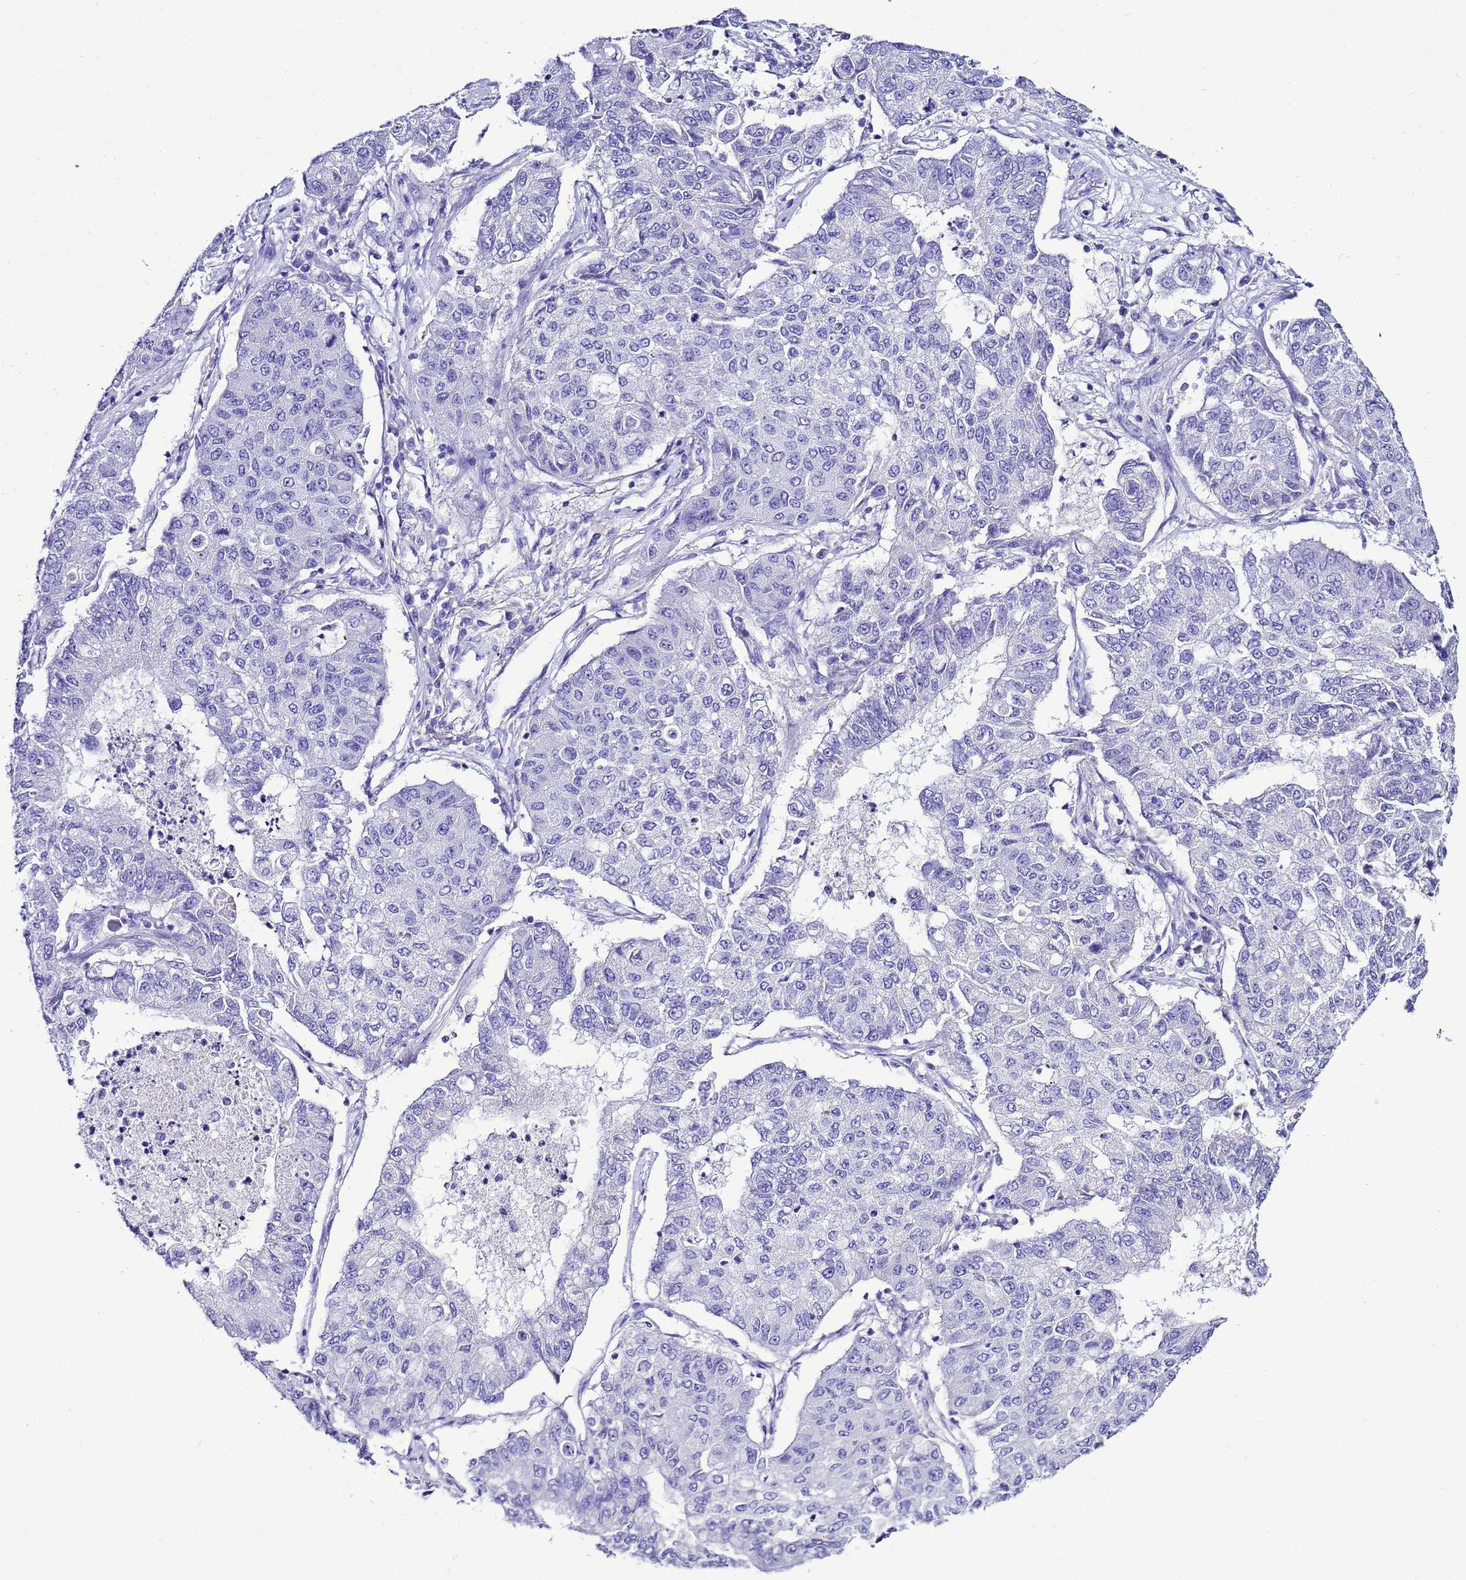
{"staining": {"intensity": "negative", "quantity": "none", "location": "none"}, "tissue": "lung cancer", "cell_type": "Tumor cells", "image_type": "cancer", "snomed": [{"axis": "morphology", "description": "Squamous cell carcinoma, NOS"}, {"axis": "topography", "description": "Lung"}], "caption": "The photomicrograph exhibits no staining of tumor cells in squamous cell carcinoma (lung).", "gene": "BEST2", "patient": {"sex": "male", "age": 74}}